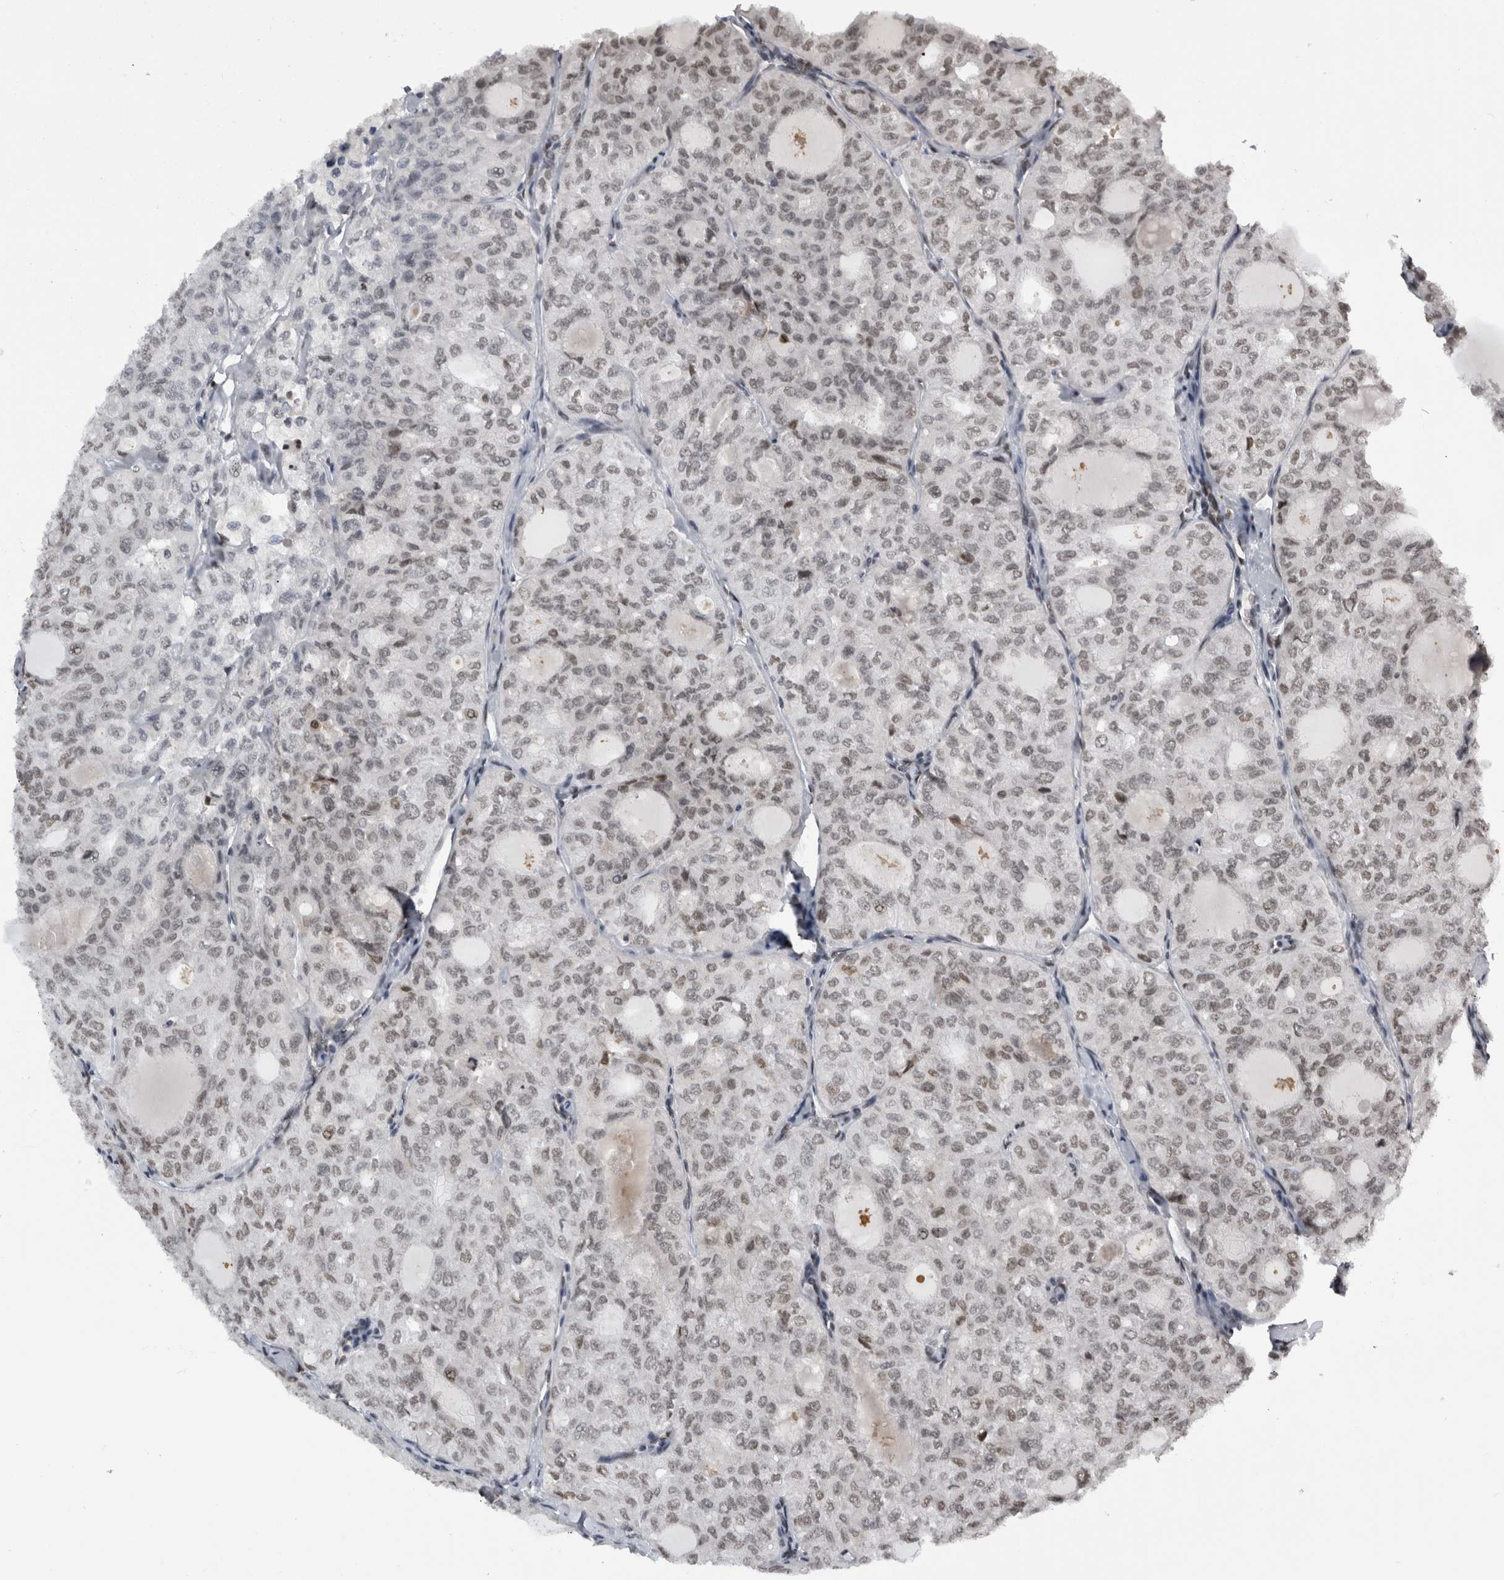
{"staining": {"intensity": "weak", "quantity": "25%-75%", "location": "nuclear"}, "tissue": "thyroid cancer", "cell_type": "Tumor cells", "image_type": "cancer", "snomed": [{"axis": "morphology", "description": "Follicular adenoma carcinoma, NOS"}, {"axis": "topography", "description": "Thyroid gland"}], "caption": "Weak nuclear staining for a protein is present in approximately 25%-75% of tumor cells of thyroid cancer (follicular adenoma carcinoma) using immunohistochemistry.", "gene": "ZSCAN2", "patient": {"sex": "male", "age": 75}}